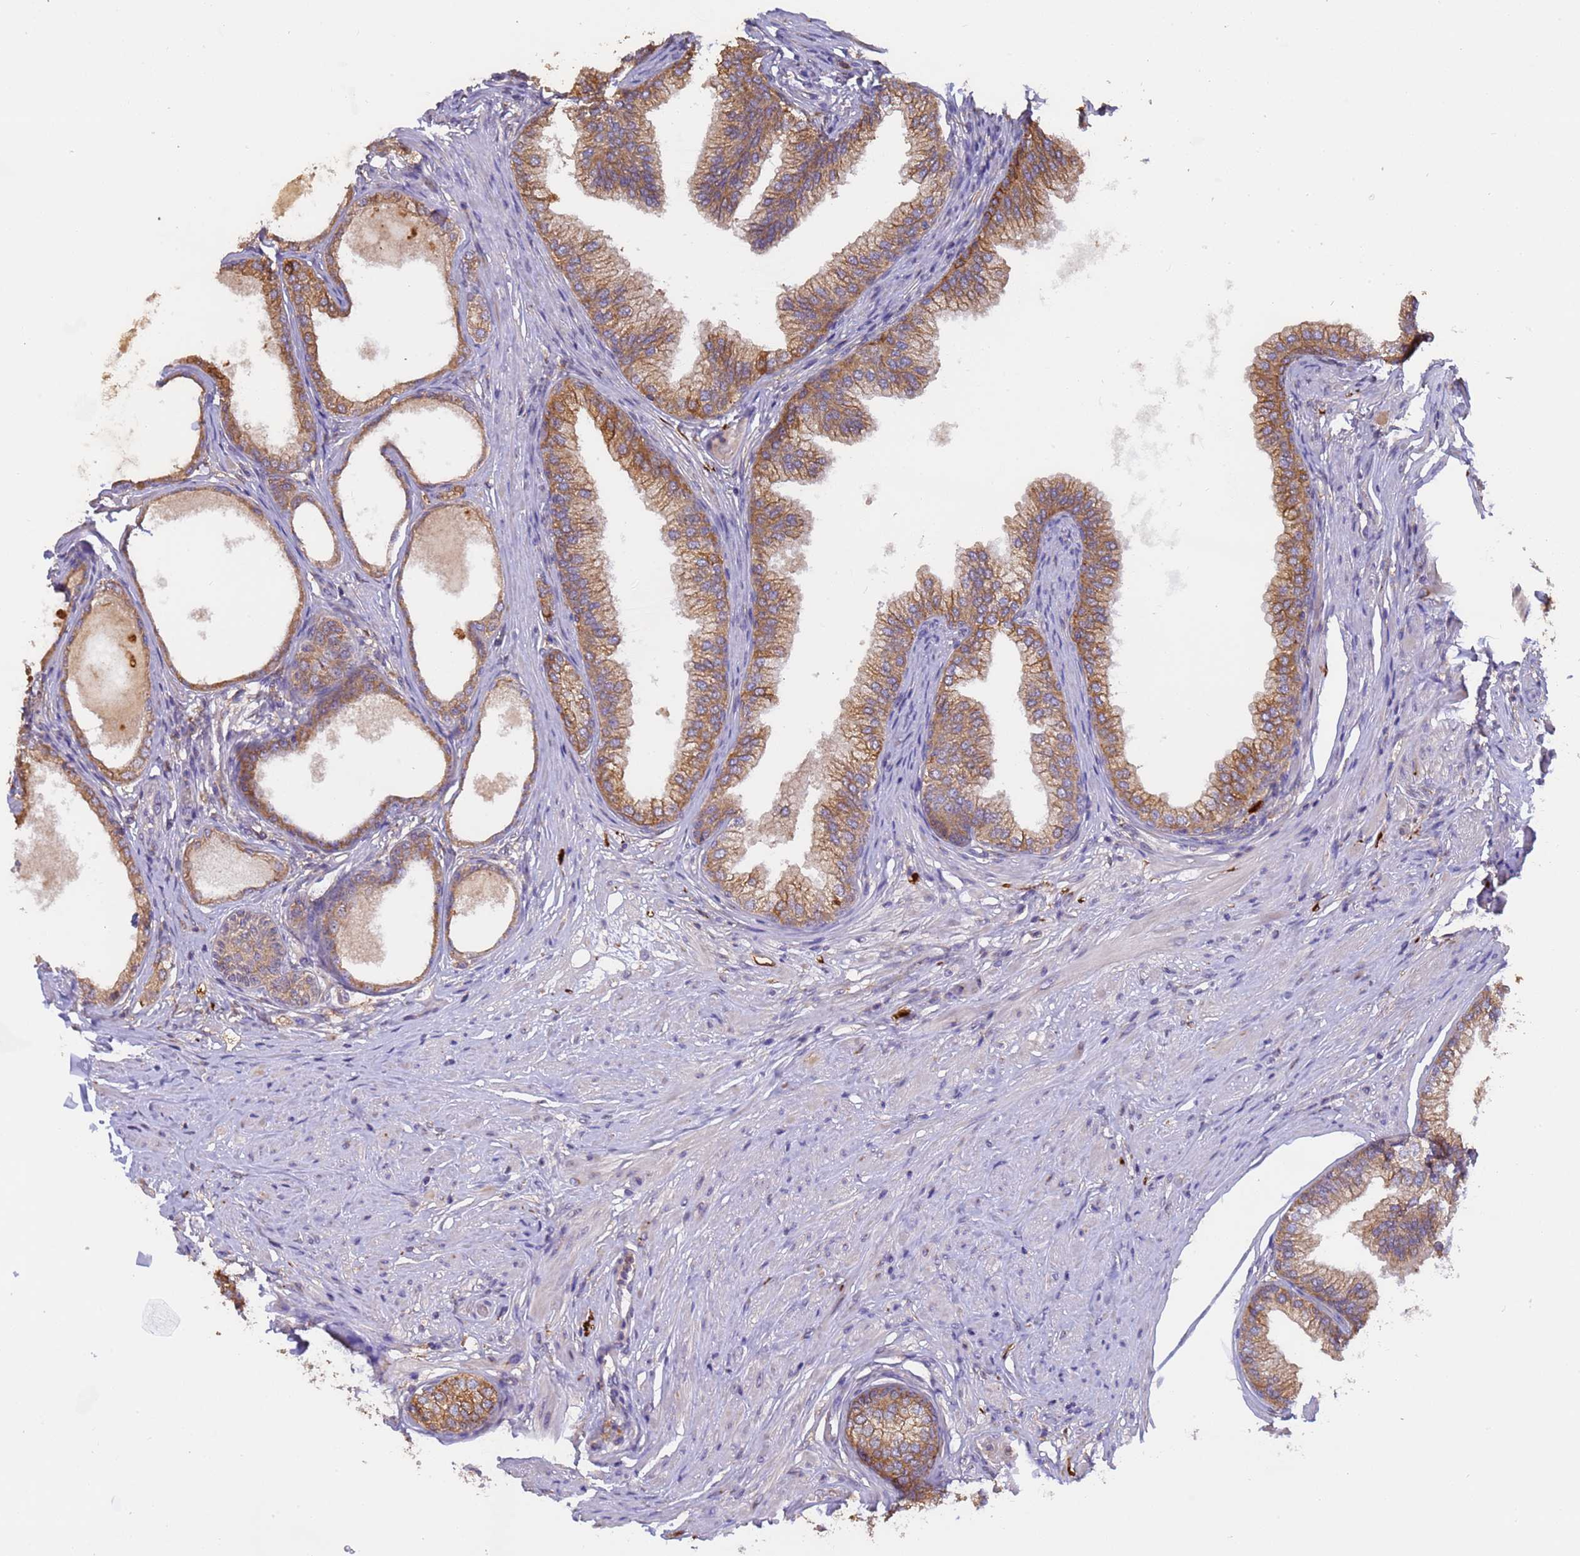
{"staining": {"intensity": "strong", "quantity": ">75%", "location": "cytoplasmic/membranous"}, "tissue": "prostate", "cell_type": "Glandular cells", "image_type": "normal", "snomed": [{"axis": "morphology", "description": "Normal tissue, NOS"}, {"axis": "morphology", "description": "Urothelial carcinoma, Low grade"}, {"axis": "topography", "description": "Urinary bladder"}, {"axis": "topography", "description": "Prostate"}], "caption": "This photomicrograph exhibits immunohistochemistry staining of benign human prostate, with high strong cytoplasmic/membranous staining in approximately >75% of glandular cells.", "gene": "M6PR", "patient": {"sex": "male", "age": 60}}